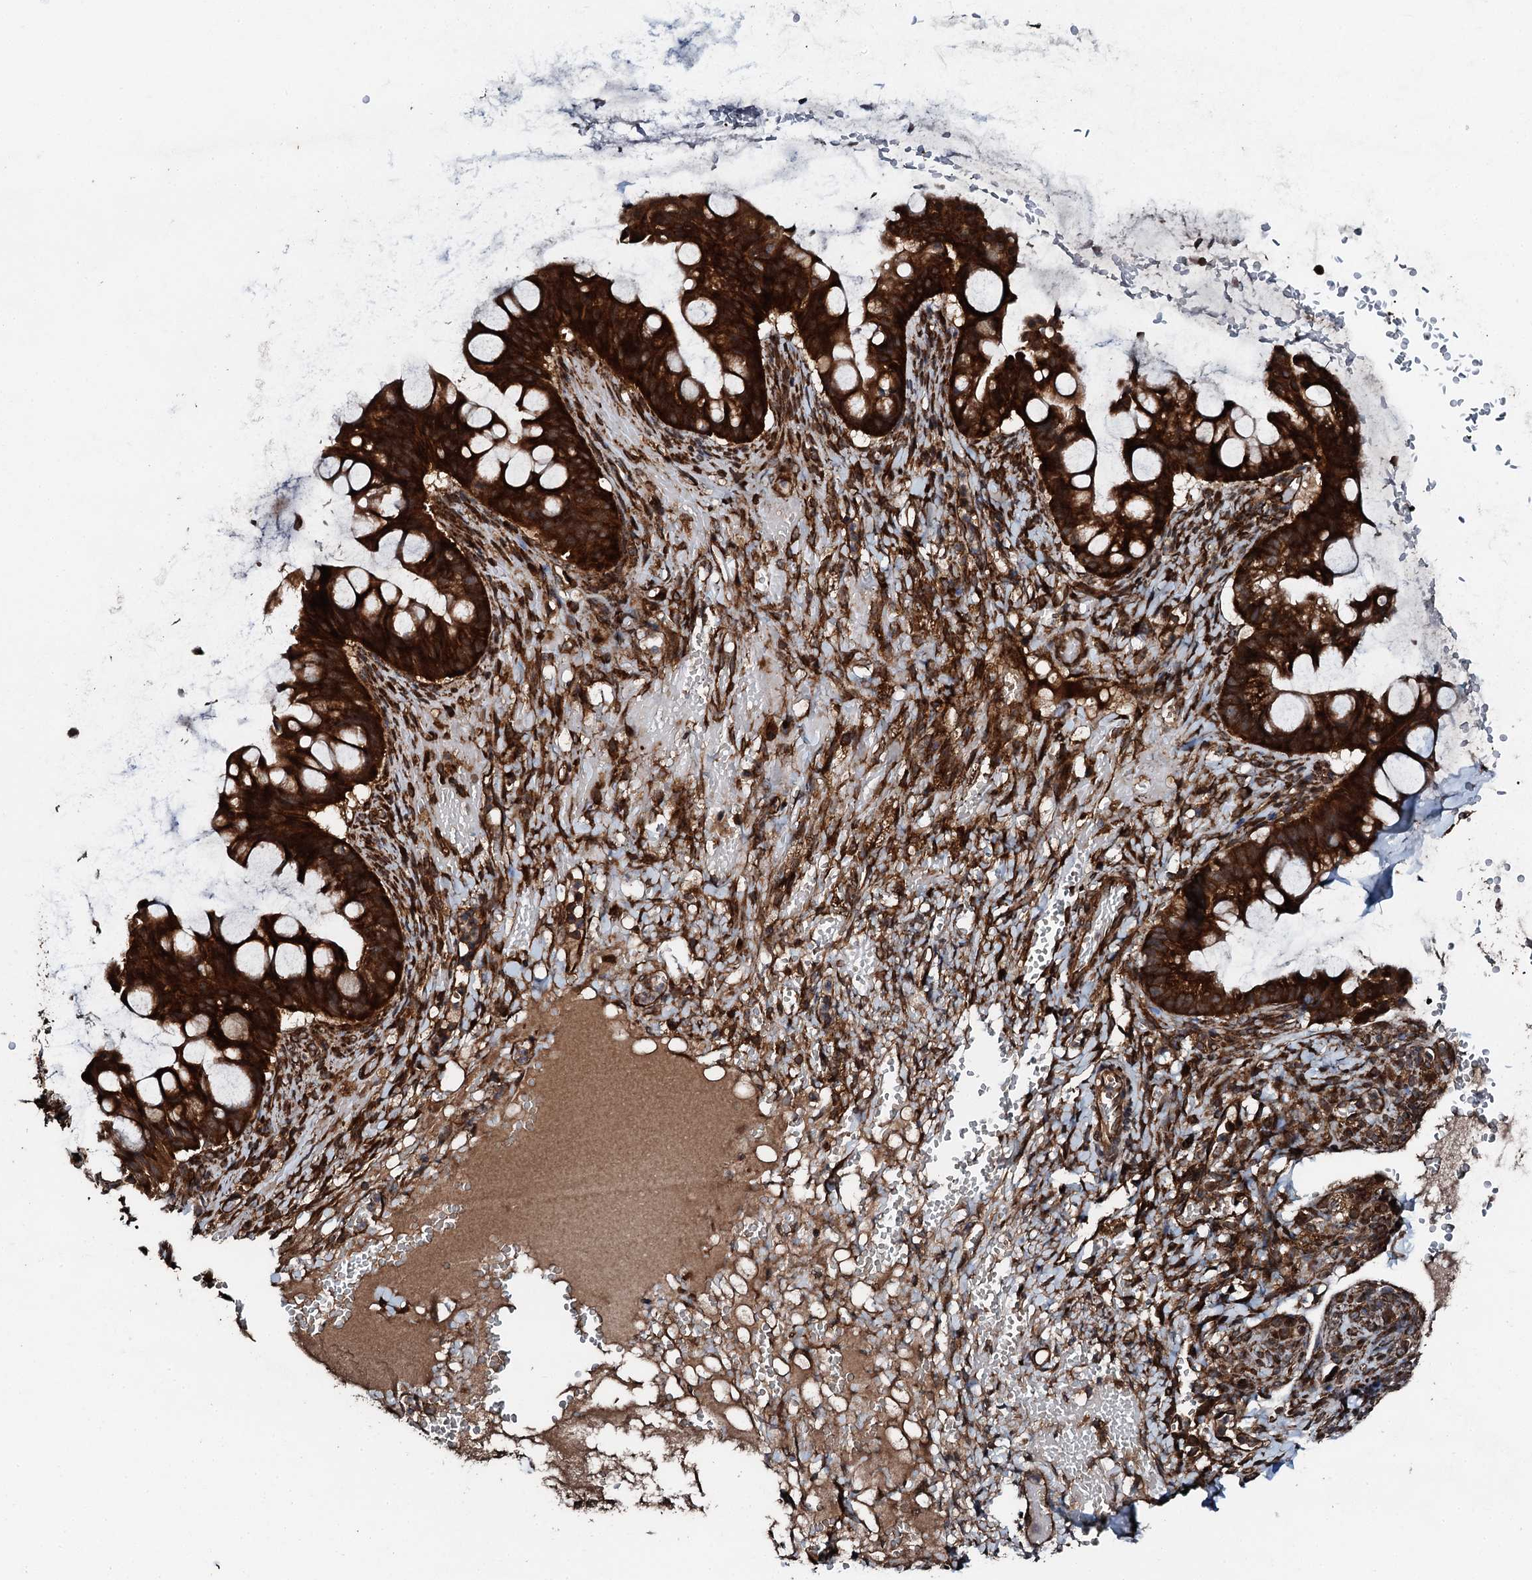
{"staining": {"intensity": "strong", "quantity": ">75%", "location": "cytoplasmic/membranous"}, "tissue": "ovarian cancer", "cell_type": "Tumor cells", "image_type": "cancer", "snomed": [{"axis": "morphology", "description": "Cystadenocarcinoma, mucinous, NOS"}, {"axis": "topography", "description": "Ovary"}], "caption": "Immunohistochemistry of ovarian cancer (mucinous cystadenocarcinoma) shows high levels of strong cytoplasmic/membranous staining in about >75% of tumor cells.", "gene": "FLYWCH1", "patient": {"sex": "female", "age": 73}}